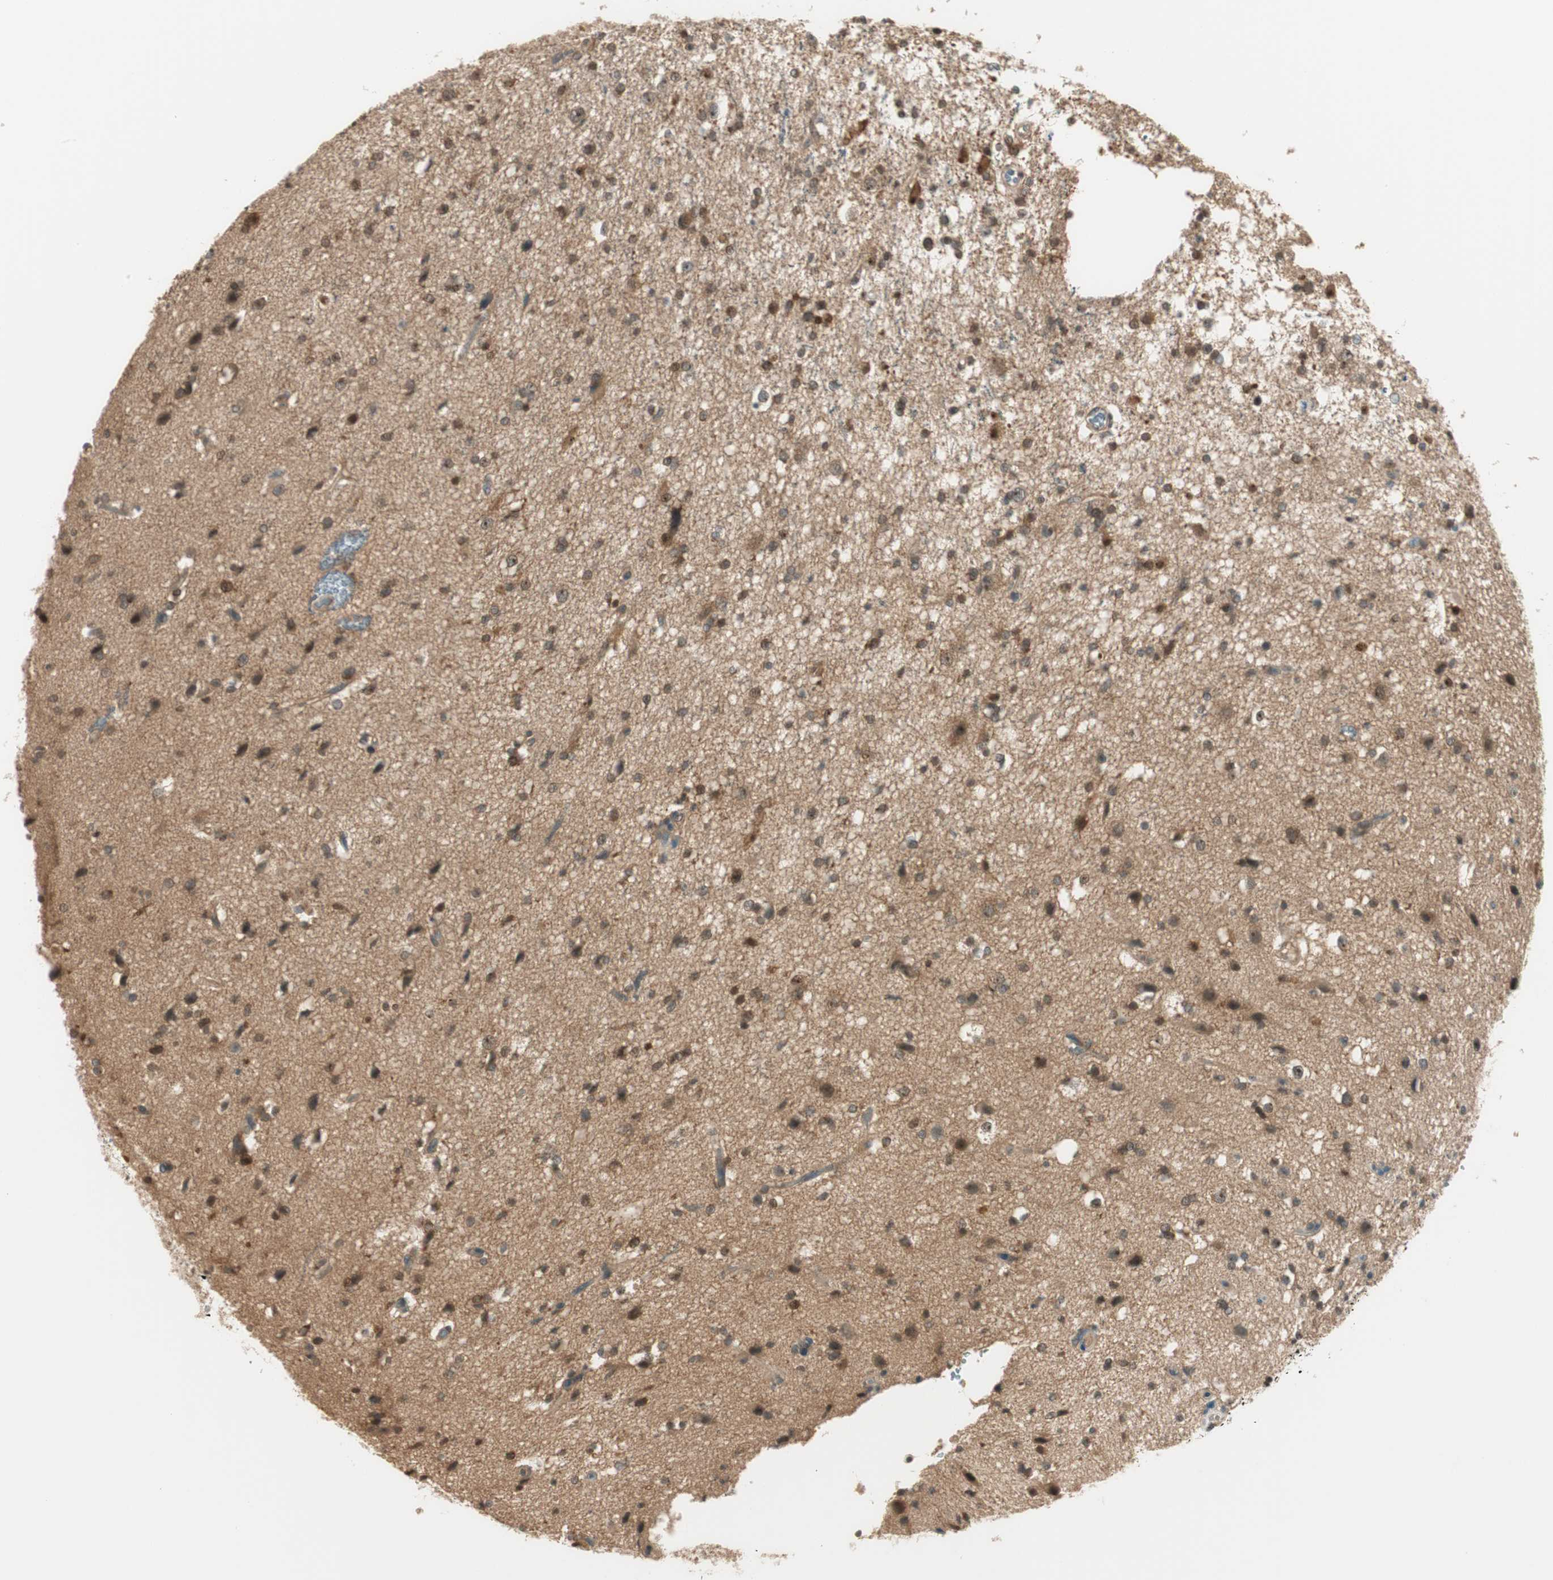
{"staining": {"intensity": "weak", "quantity": "<25%", "location": "cytoplasmic/membranous,nuclear"}, "tissue": "glioma", "cell_type": "Tumor cells", "image_type": "cancer", "snomed": [{"axis": "morphology", "description": "Glioma, malignant, High grade"}, {"axis": "topography", "description": "Brain"}], "caption": "This micrograph is of glioma stained with immunohistochemistry to label a protein in brown with the nuclei are counter-stained blue. There is no positivity in tumor cells. (IHC, brightfield microscopy, high magnification).", "gene": "IPO5", "patient": {"sex": "male", "age": 33}}